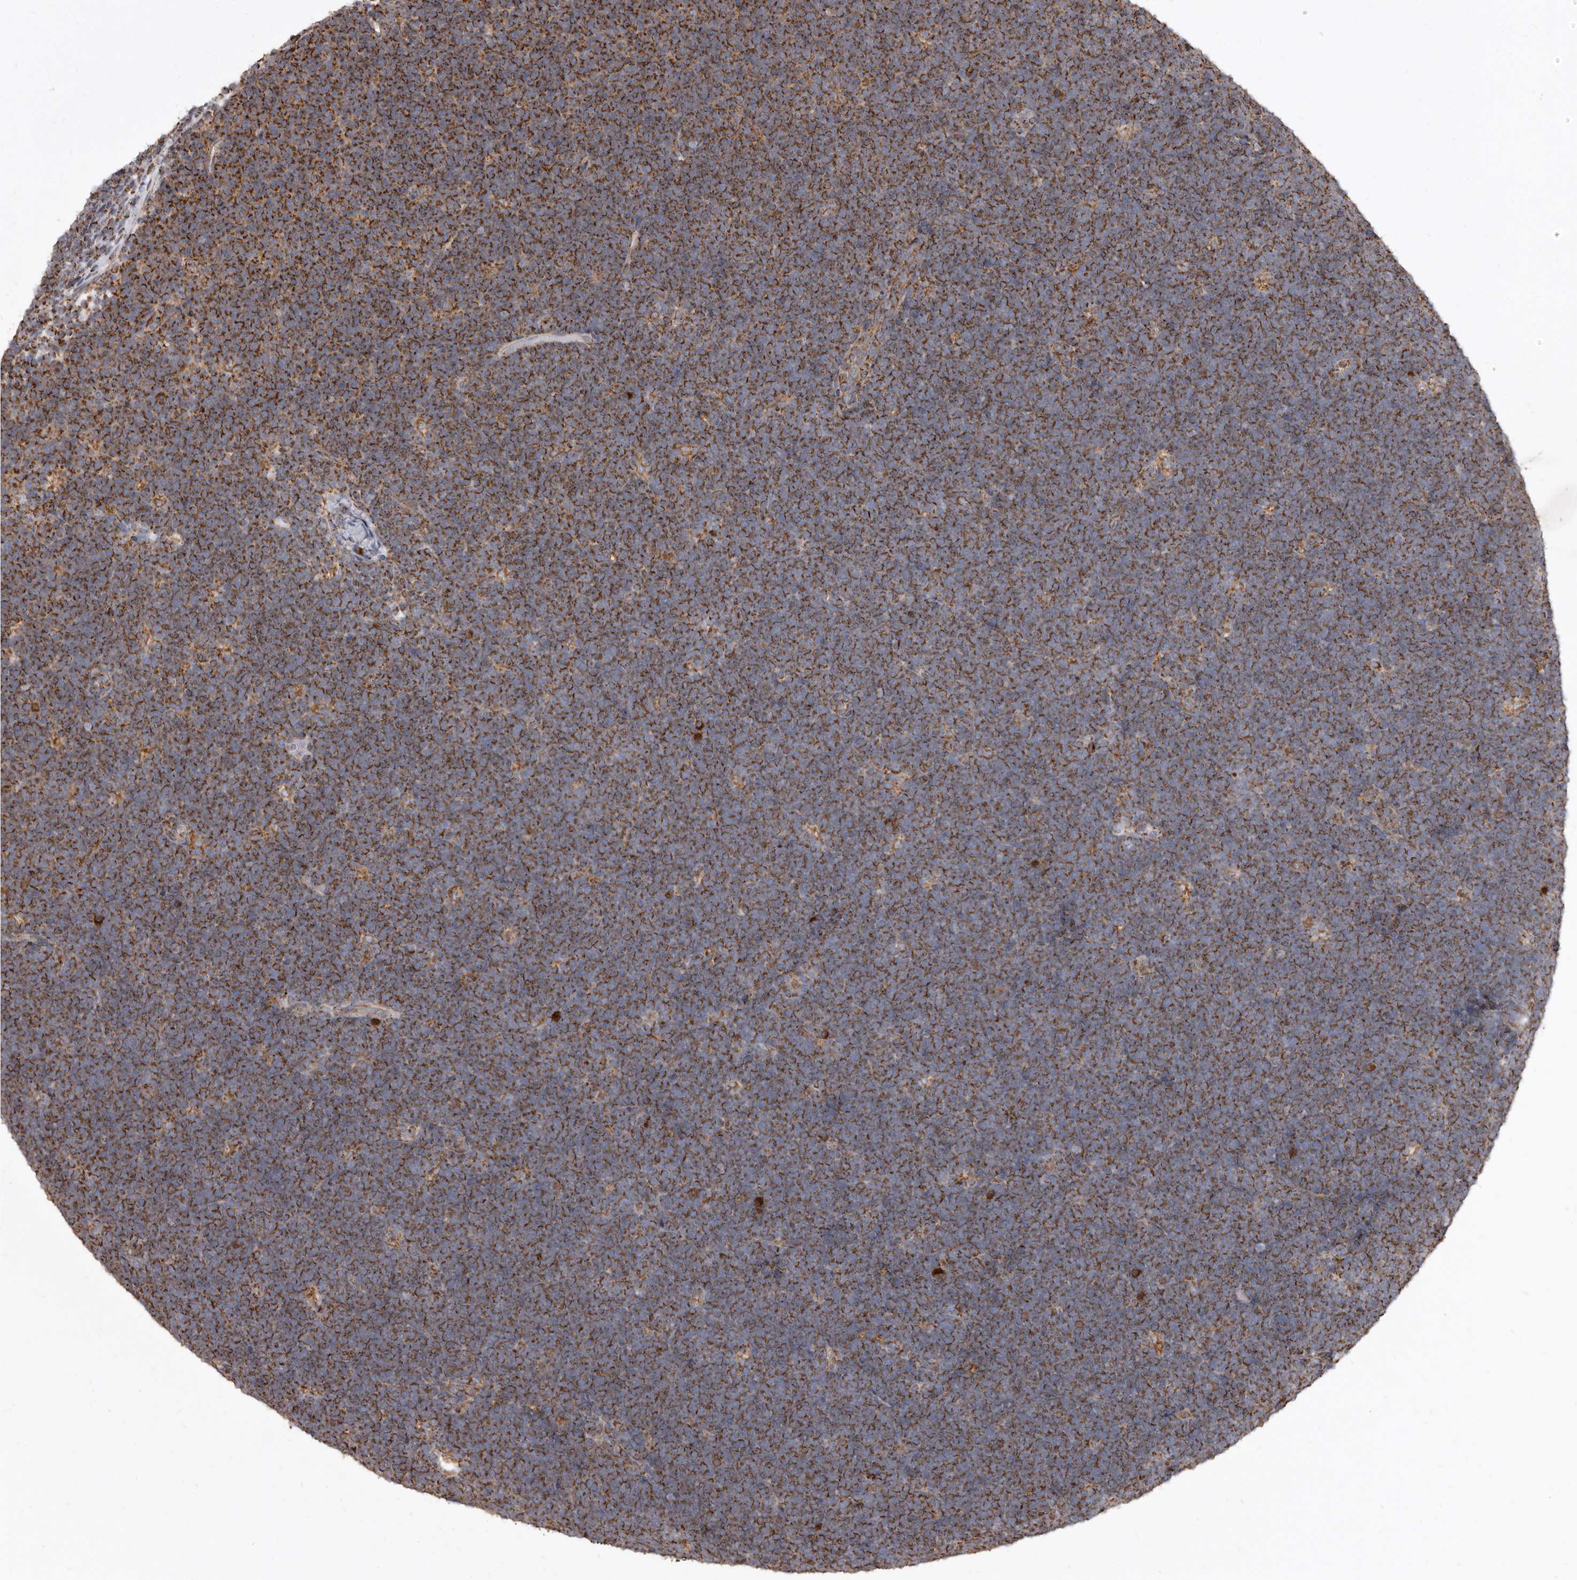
{"staining": {"intensity": "strong", "quantity": ">75%", "location": "cytoplasmic/membranous"}, "tissue": "lymphoma", "cell_type": "Tumor cells", "image_type": "cancer", "snomed": [{"axis": "morphology", "description": "Malignant lymphoma, non-Hodgkin's type, High grade"}, {"axis": "topography", "description": "Lymph node"}], "caption": "Immunohistochemistry of human lymphoma displays high levels of strong cytoplasmic/membranous positivity in approximately >75% of tumor cells.", "gene": "CDK5RAP3", "patient": {"sex": "male", "age": 13}}